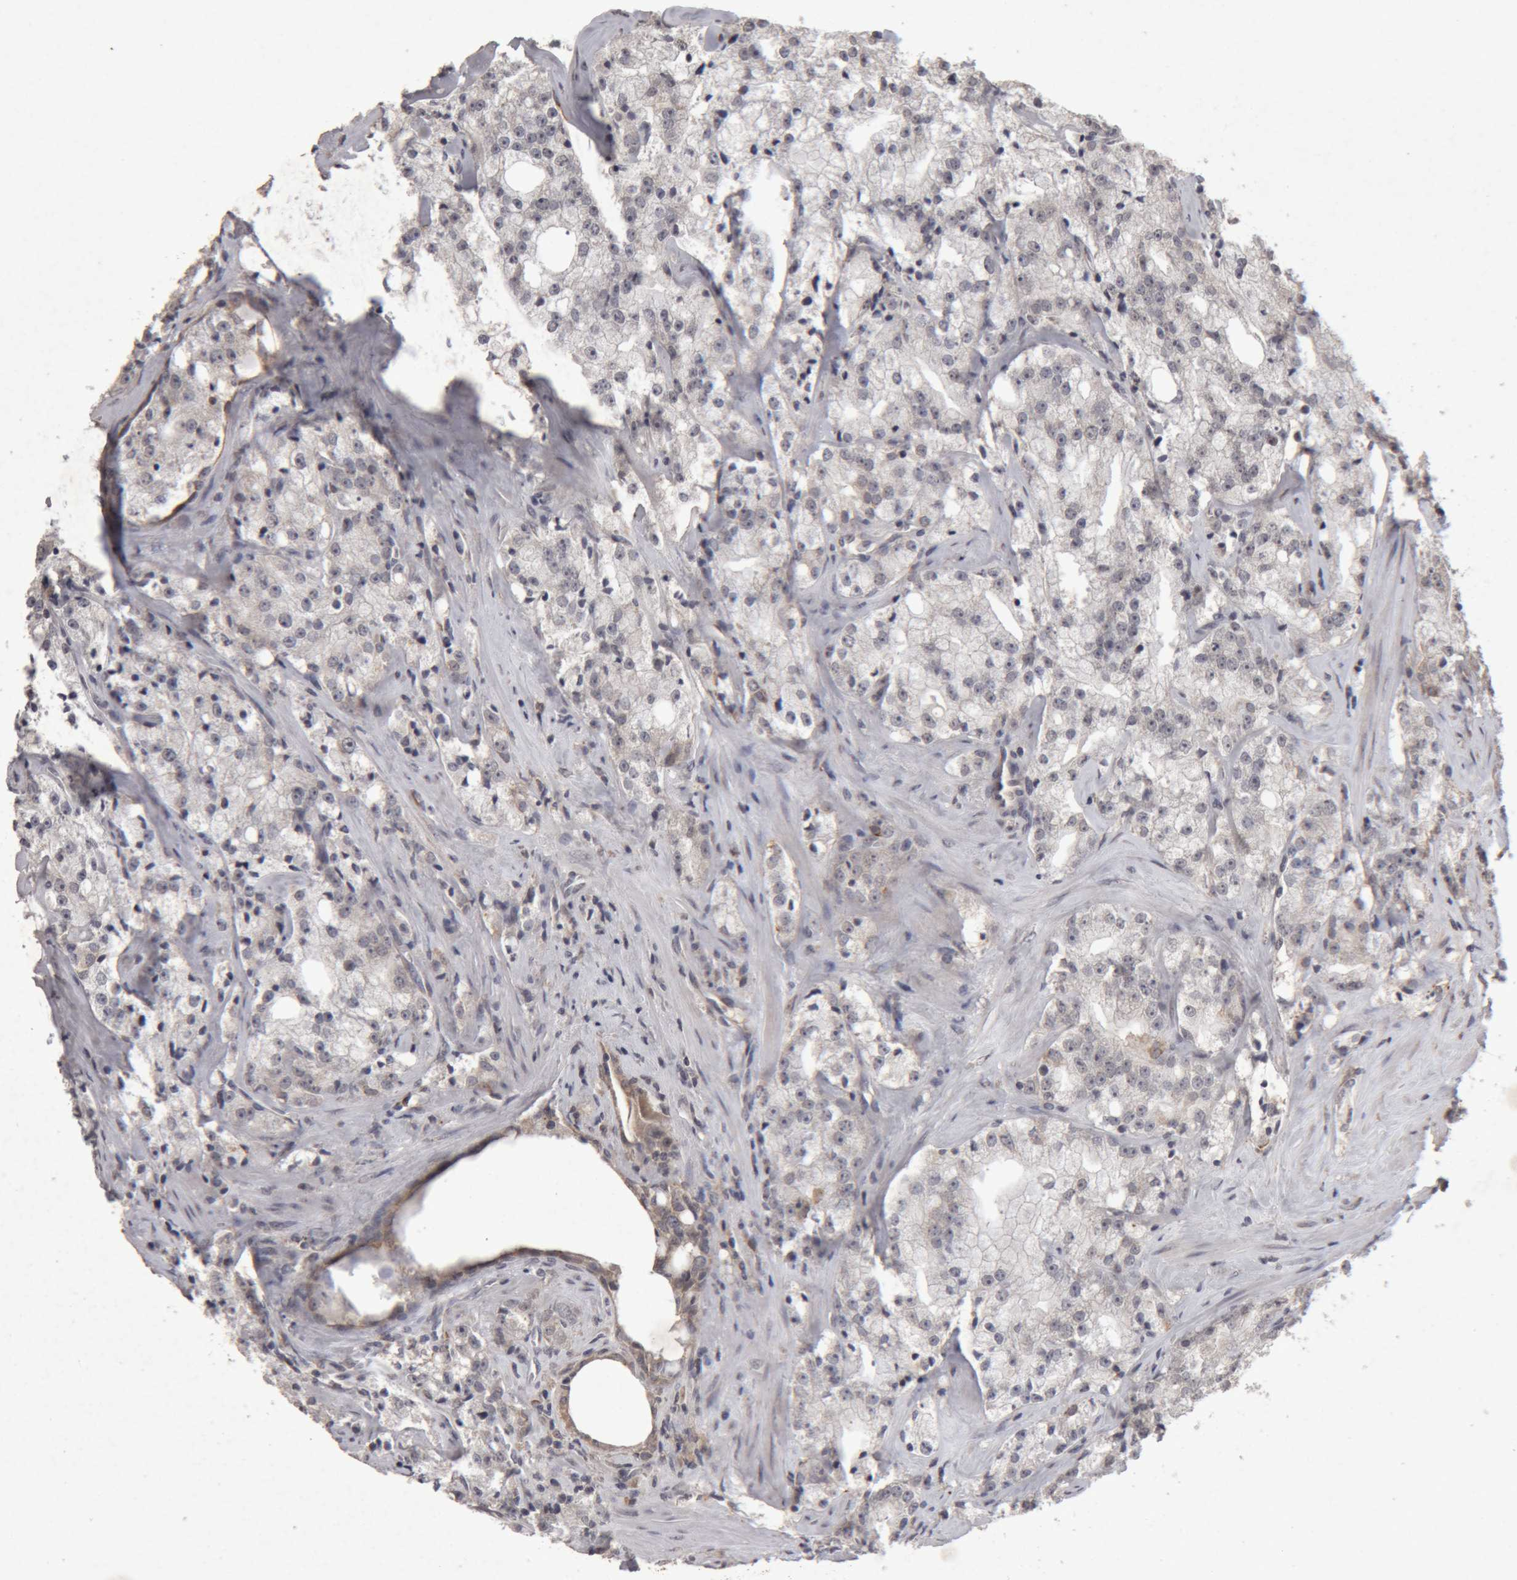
{"staining": {"intensity": "negative", "quantity": "none", "location": "none"}, "tissue": "prostate cancer", "cell_type": "Tumor cells", "image_type": "cancer", "snomed": [{"axis": "morphology", "description": "Adenocarcinoma, High grade"}, {"axis": "topography", "description": "Prostate"}], "caption": "A micrograph of high-grade adenocarcinoma (prostate) stained for a protein exhibits no brown staining in tumor cells.", "gene": "MEP1A", "patient": {"sex": "male", "age": 64}}